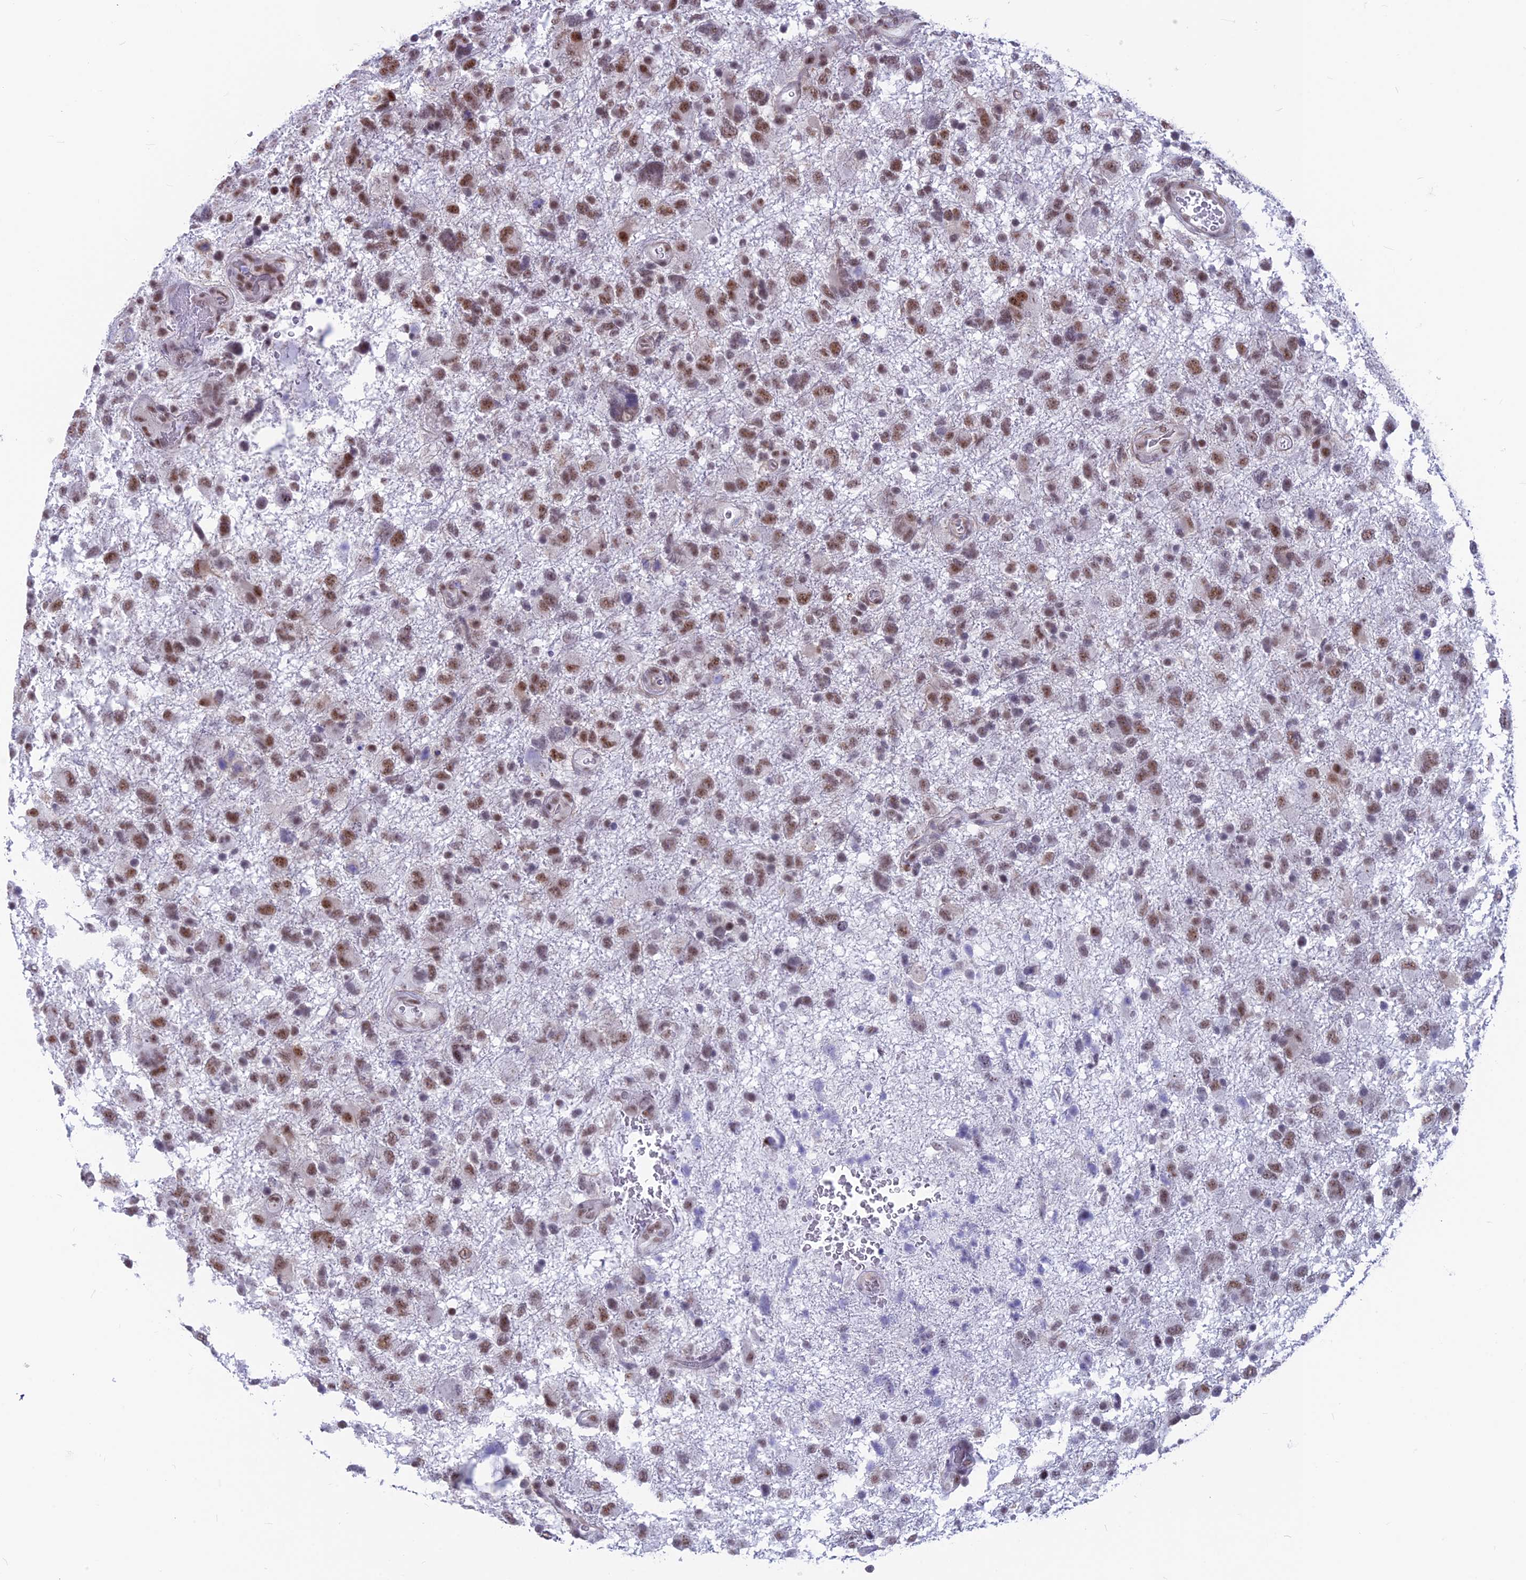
{"staining": {"intensity": "moderate", "quantity": ">75%", "location": "nuclear"}, "tissue": "glioma", "cell_type": "Tumor cells", "image_type": "cancer", "snomed": [{"axis": "morphology", "description": "Glioma, malignant, High grade"}, {"axis": "topography", "description": "Brain"}], "caption": "A photomicrograph showing moderate nuclear staining in about >75% of tumor cells in glioma, as visualized by brown immunohistochemical staining.", "gene": "SRSF5", "patient": {"sex": "male", "age": 61}}